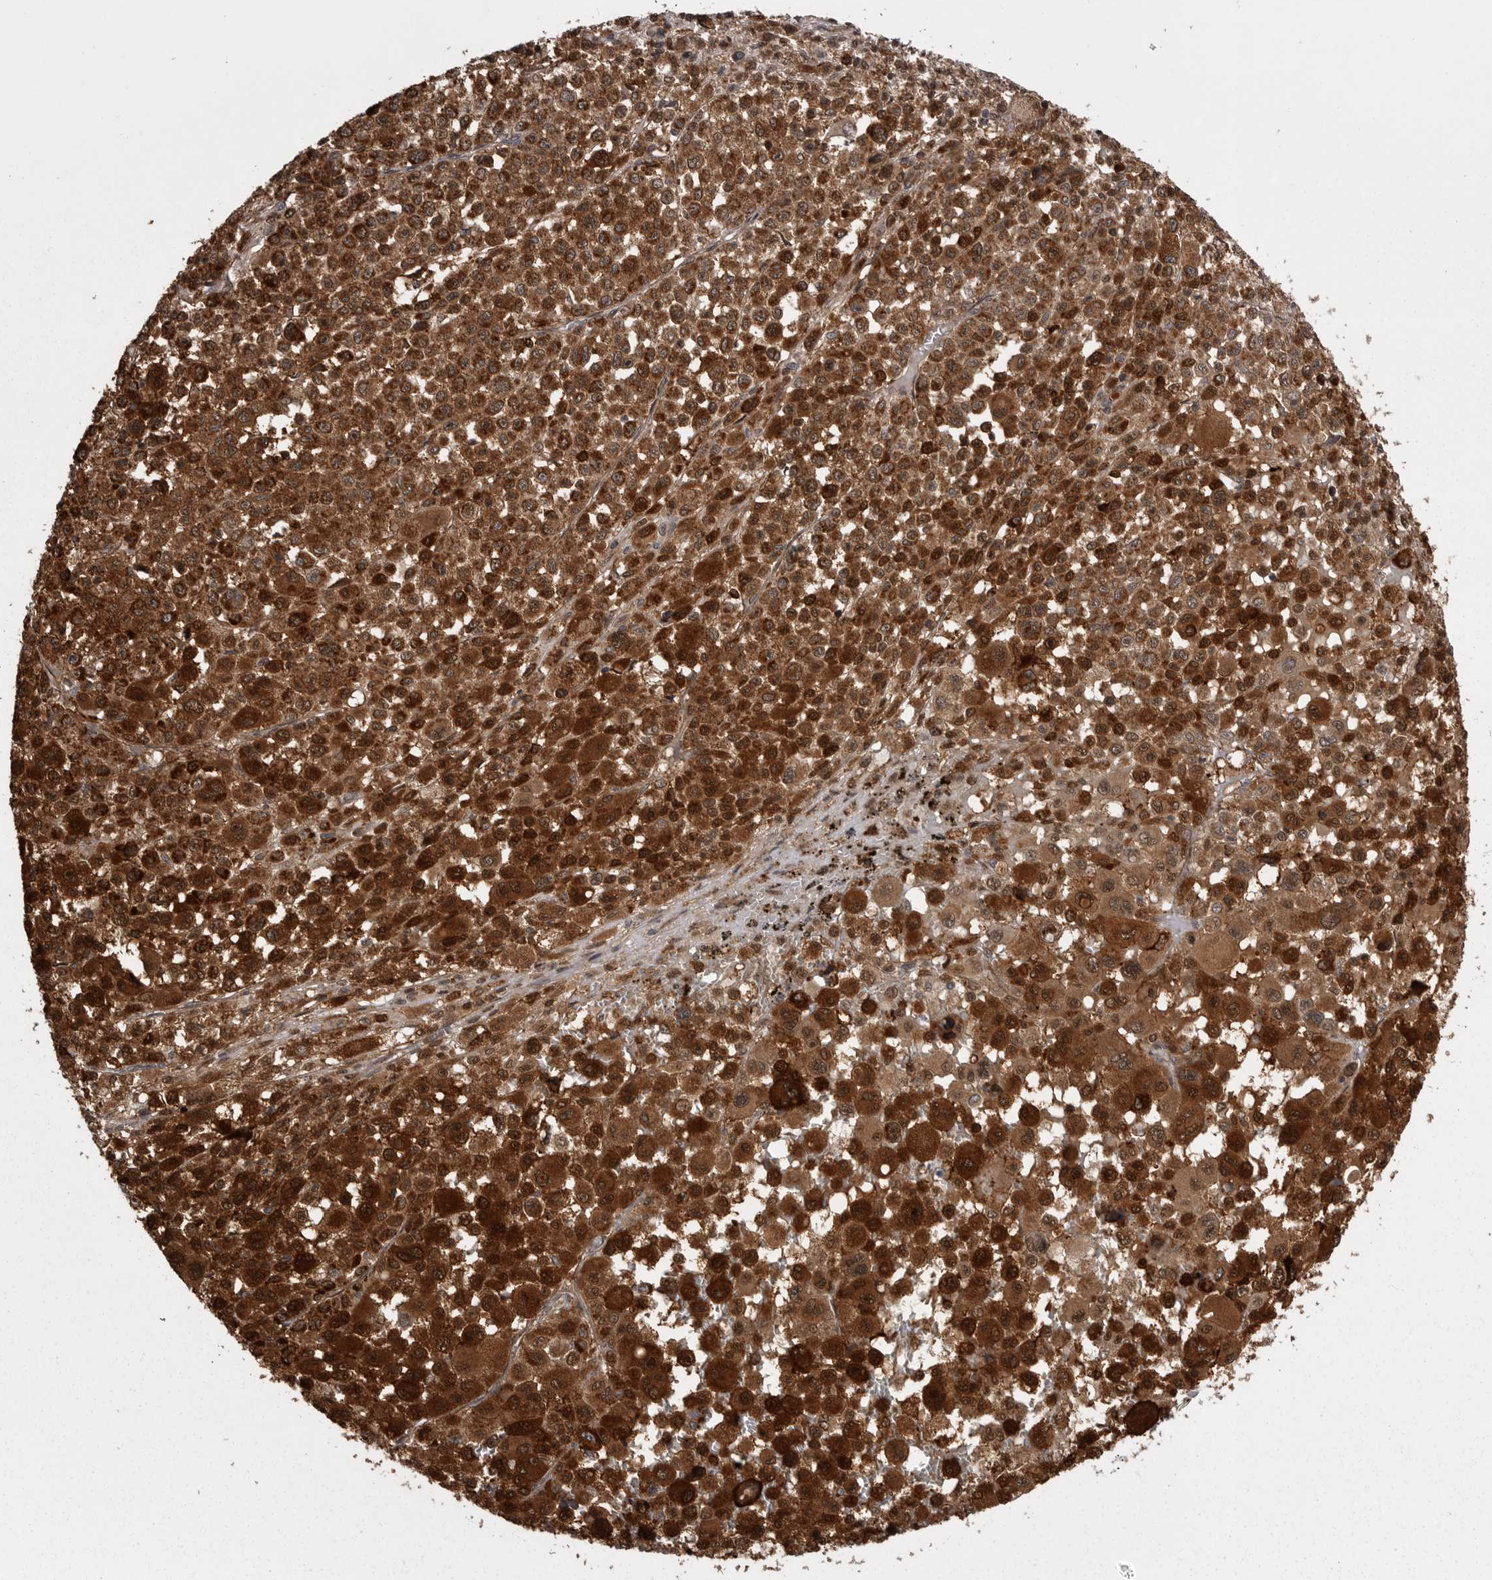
{"staining": {"intensity": "strong", "quantity": ">75%", "location": "cytoplasmic/membranous"}, "tissue": "melanoma", "cell_type": "Tumor cells", "image_type": "cancer", "snomed": [{"axis": "morphology", "description": "Malignant melanoma, Metastatic site"}, {"axis": "topography", "description": "Skin"}], "caption": "Immunohistochemistry (IHC) of human melanoma demonstrates high levels of strong cytoplasmic/membranous positivity in about >75% of tumor cells. Nuclei are stained in blue.", "gene": "ABL1", "patient": {"sex": "female", "age": 74}}